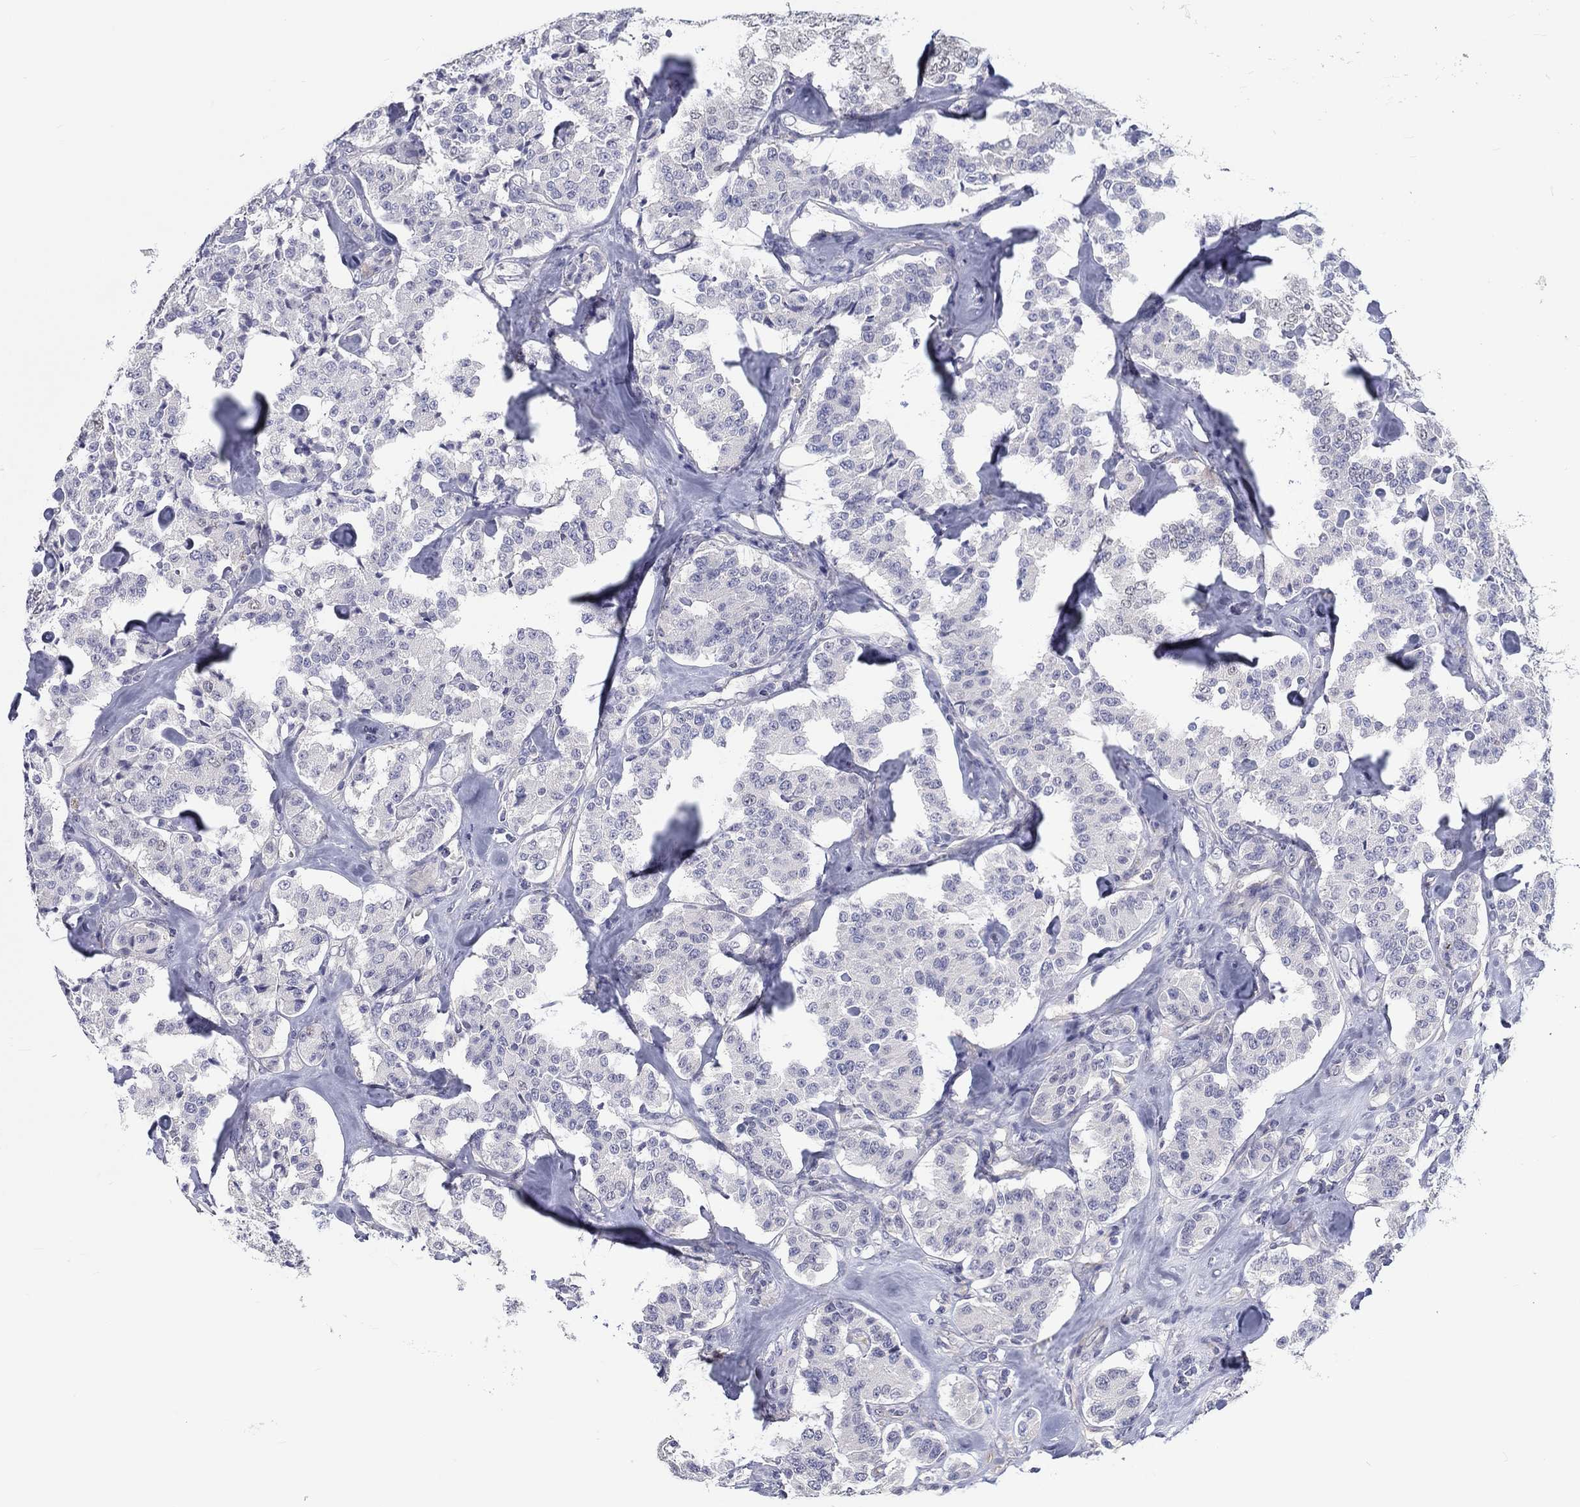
{"staining": {"intensity": "negative", "quantity": "none", "location": "none"}, "tissue": "carcinoid", "cell_type": "Tumor cells", "image_type": "cancer", "snomed": [{"axis": "morphology", "description": "Carcinoid, malignant, NOS"}, {"axis": "topography", "description": "Pancreas"}], "caption": "Malignant carcinoid stained for a protein using immunohistochemistry (IHC) reveals no staining tumor cells.", "gene": "CRYGD", "patient": {"sex": "male", "age": 41}}